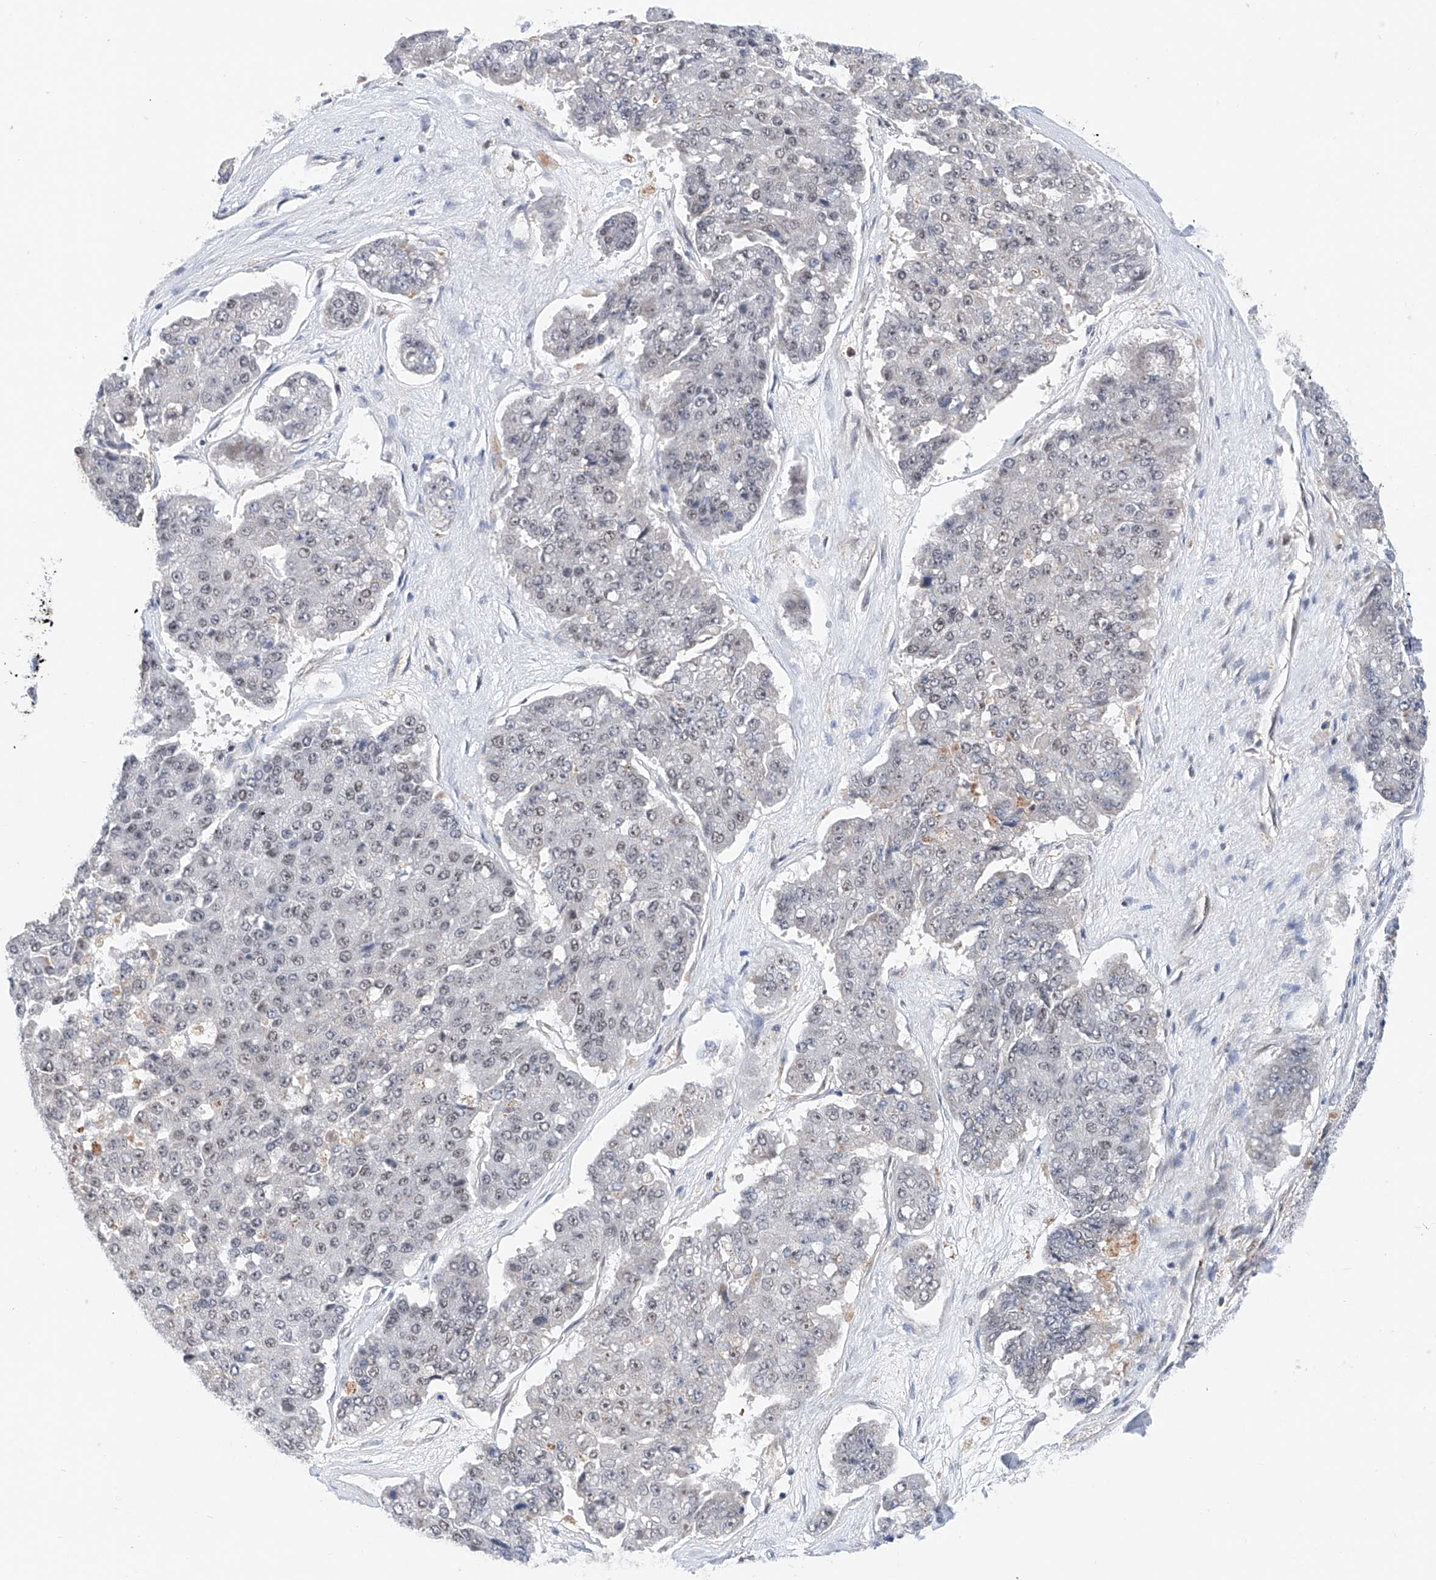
{"staining": {"intensity": "weak", "quantity": "<25%", "location": "nuclear"}, "tissue": "pancreatic cancer", "cell_type": "Tumor cells", "image_type": "cancer", "snomed": [{"axis": "morphology", "description": "Adenocarcinoma, NOS"}, {"axis": "topography", "description": "Pancreas"}], "caption": "The image reveals no significant staining in tumor cells of pancreatic cancer (adenocarcinoma).", "gene": "SNRNP200", "patient": {"sex": "male", "age": 50}}